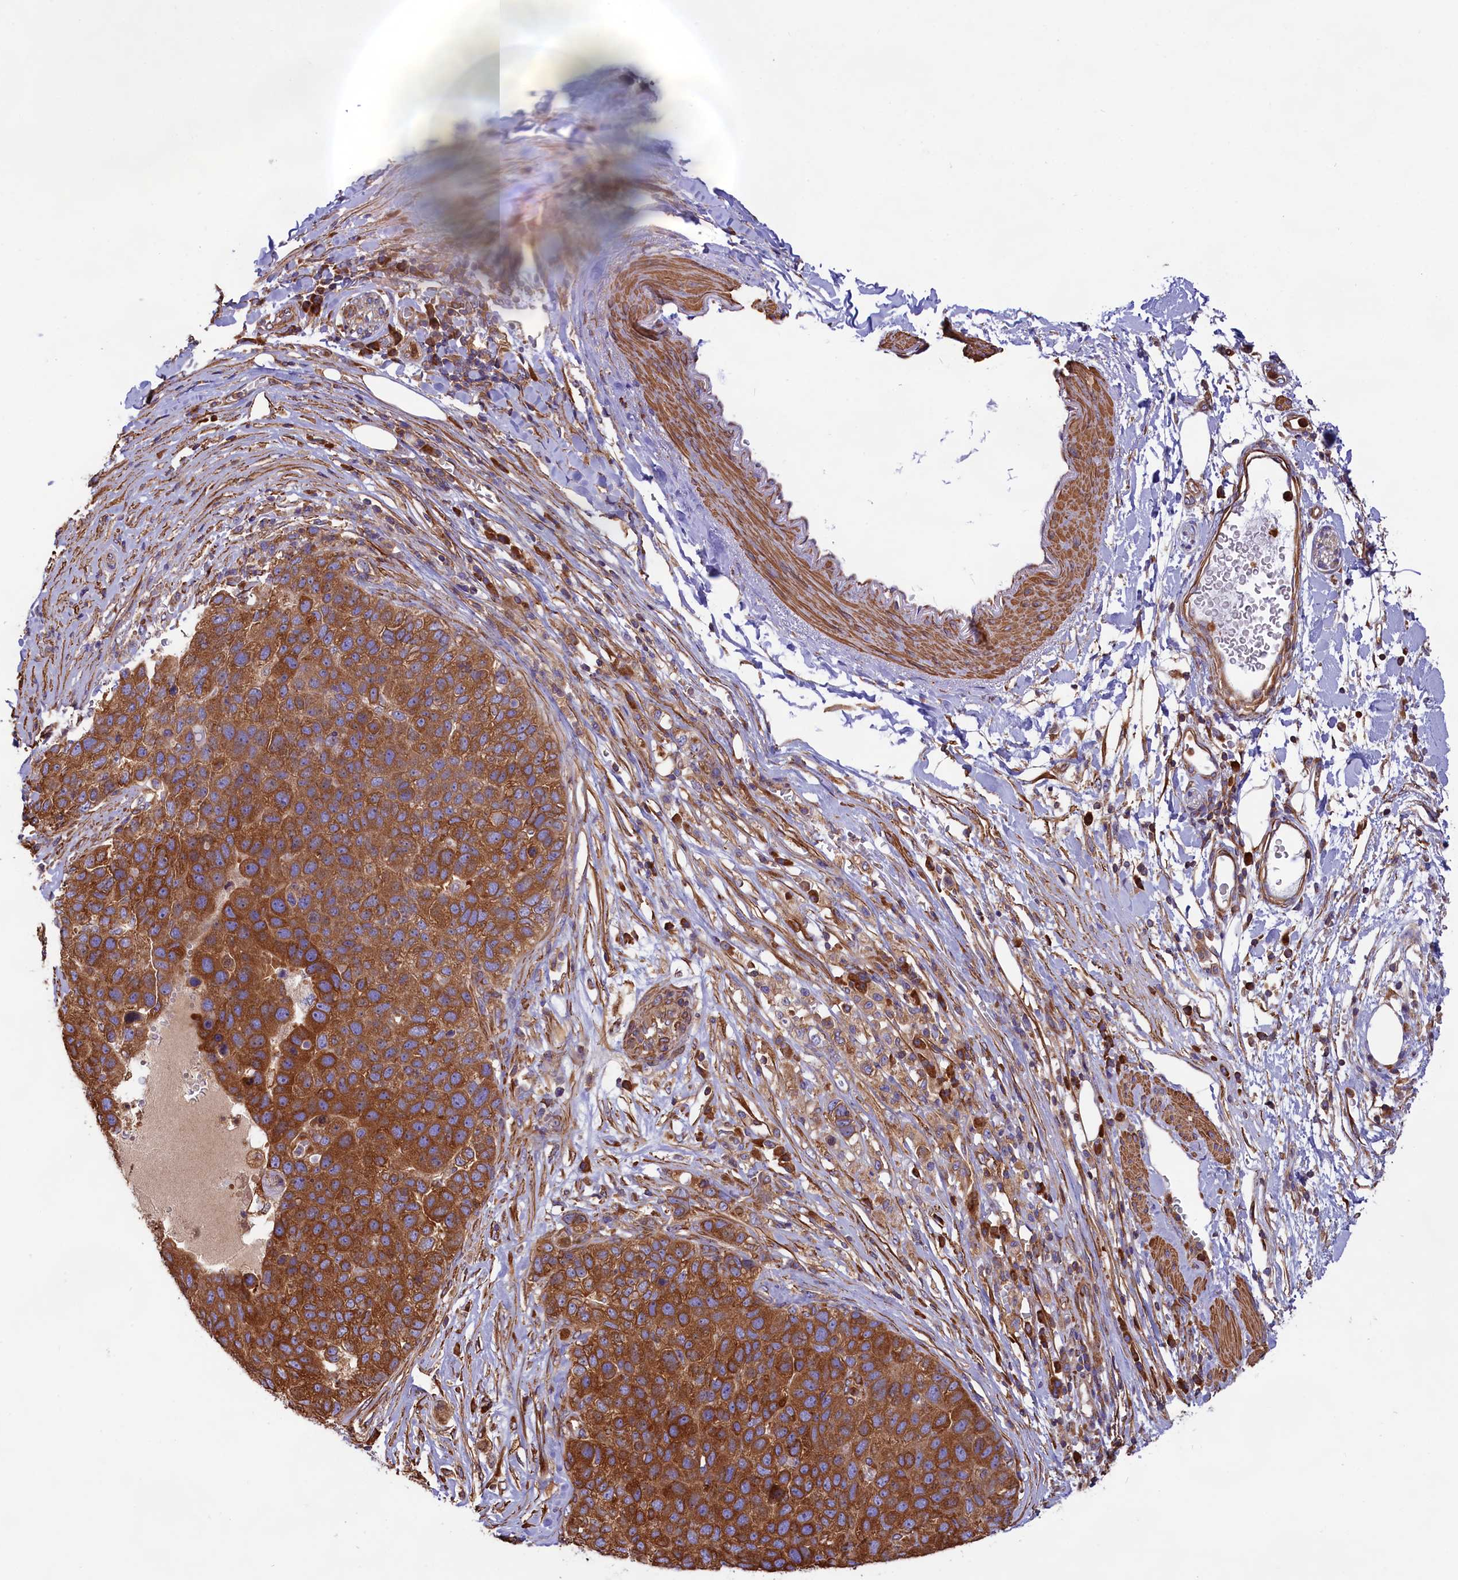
{"staining": {"intensity": "strong", "quantity": ">75%", "location": "cytoplasmic/membranous"}, "tissue": "pancreatic cancer", "cell_type": "Tumor cells", "image_type": "cancer", "snomed": [{"axis": "morphology", "description": "Adenocarcinoma, NOS"}, {"axis": "topography", "description": "Pancreas"}], "caption": "Protein staining by immunohistochemistry (IHC) displays strong cytoplasmic/membranous staining in about >75% of tumor cells in pancreatic cancer. (DAB (3,3'-diaminobenzidine) IHC, brown staining for protein, blue staining for nuclei).", "gene": "GYS1", "patient": {"sex": "female", "age": 61}}